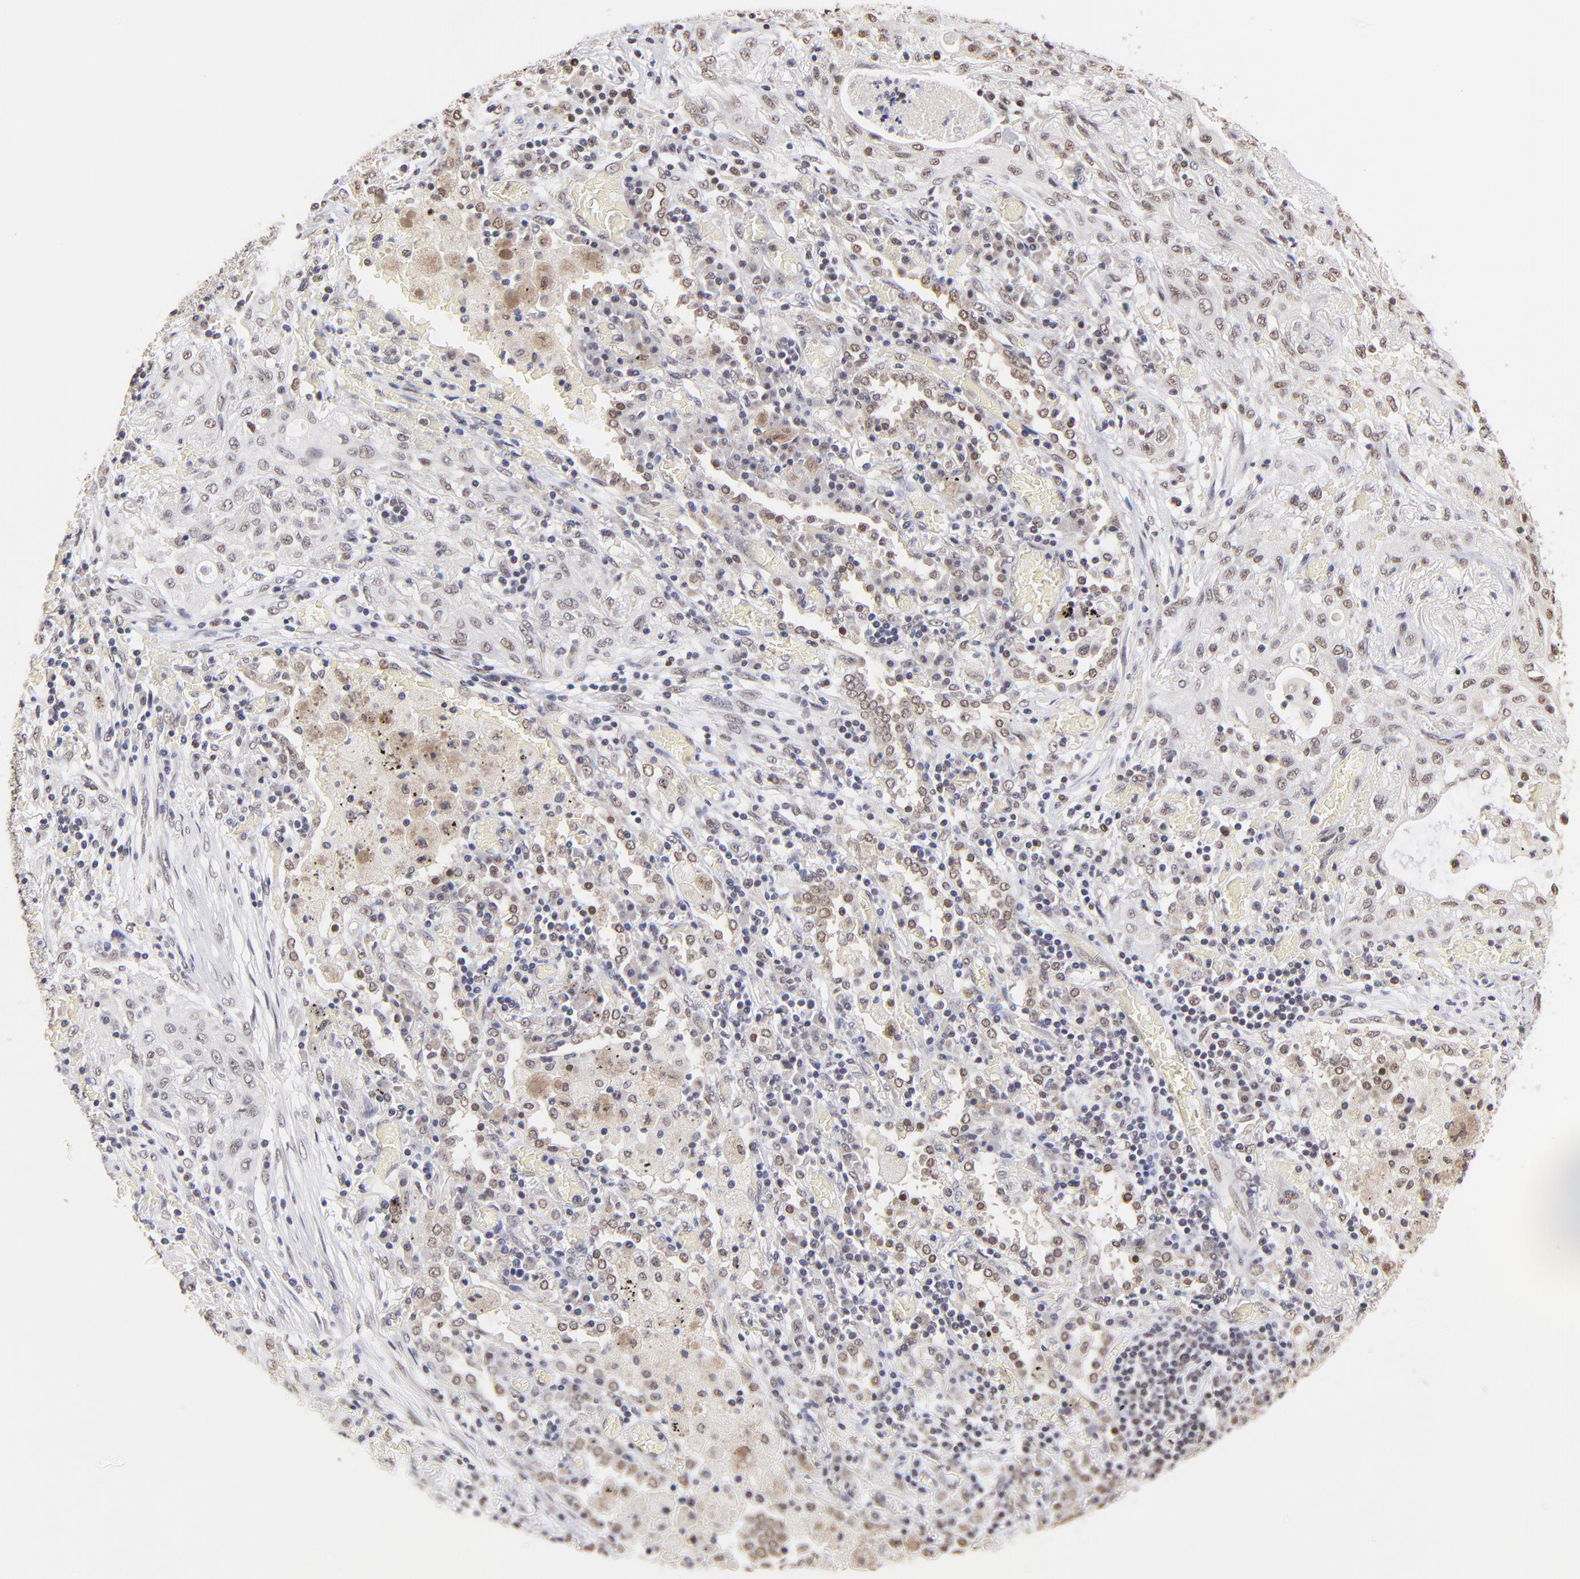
{"staining": {"intensity": "weak", "quantity": "25%-75%", "location": "nuclear"}, "tissue": "lung cancer", "cell_type": "Tumor cells", "image_type": "cancer", "snomed": [{"axis": "morphology", "description": "Squamous cell carcinoma, NOS"}, {"axis": "topography", "description": "Lung"}], "caption": "DAB (3,3'-diaminobenzidine) immunohistochemical staining of human lung squamous cell carcinoma demonstrates weak nuclear protein positivity in about 25%-75% of tumor cells.", "gene": "ZNF670", "patient": {"sex": "female", "age": 47}}